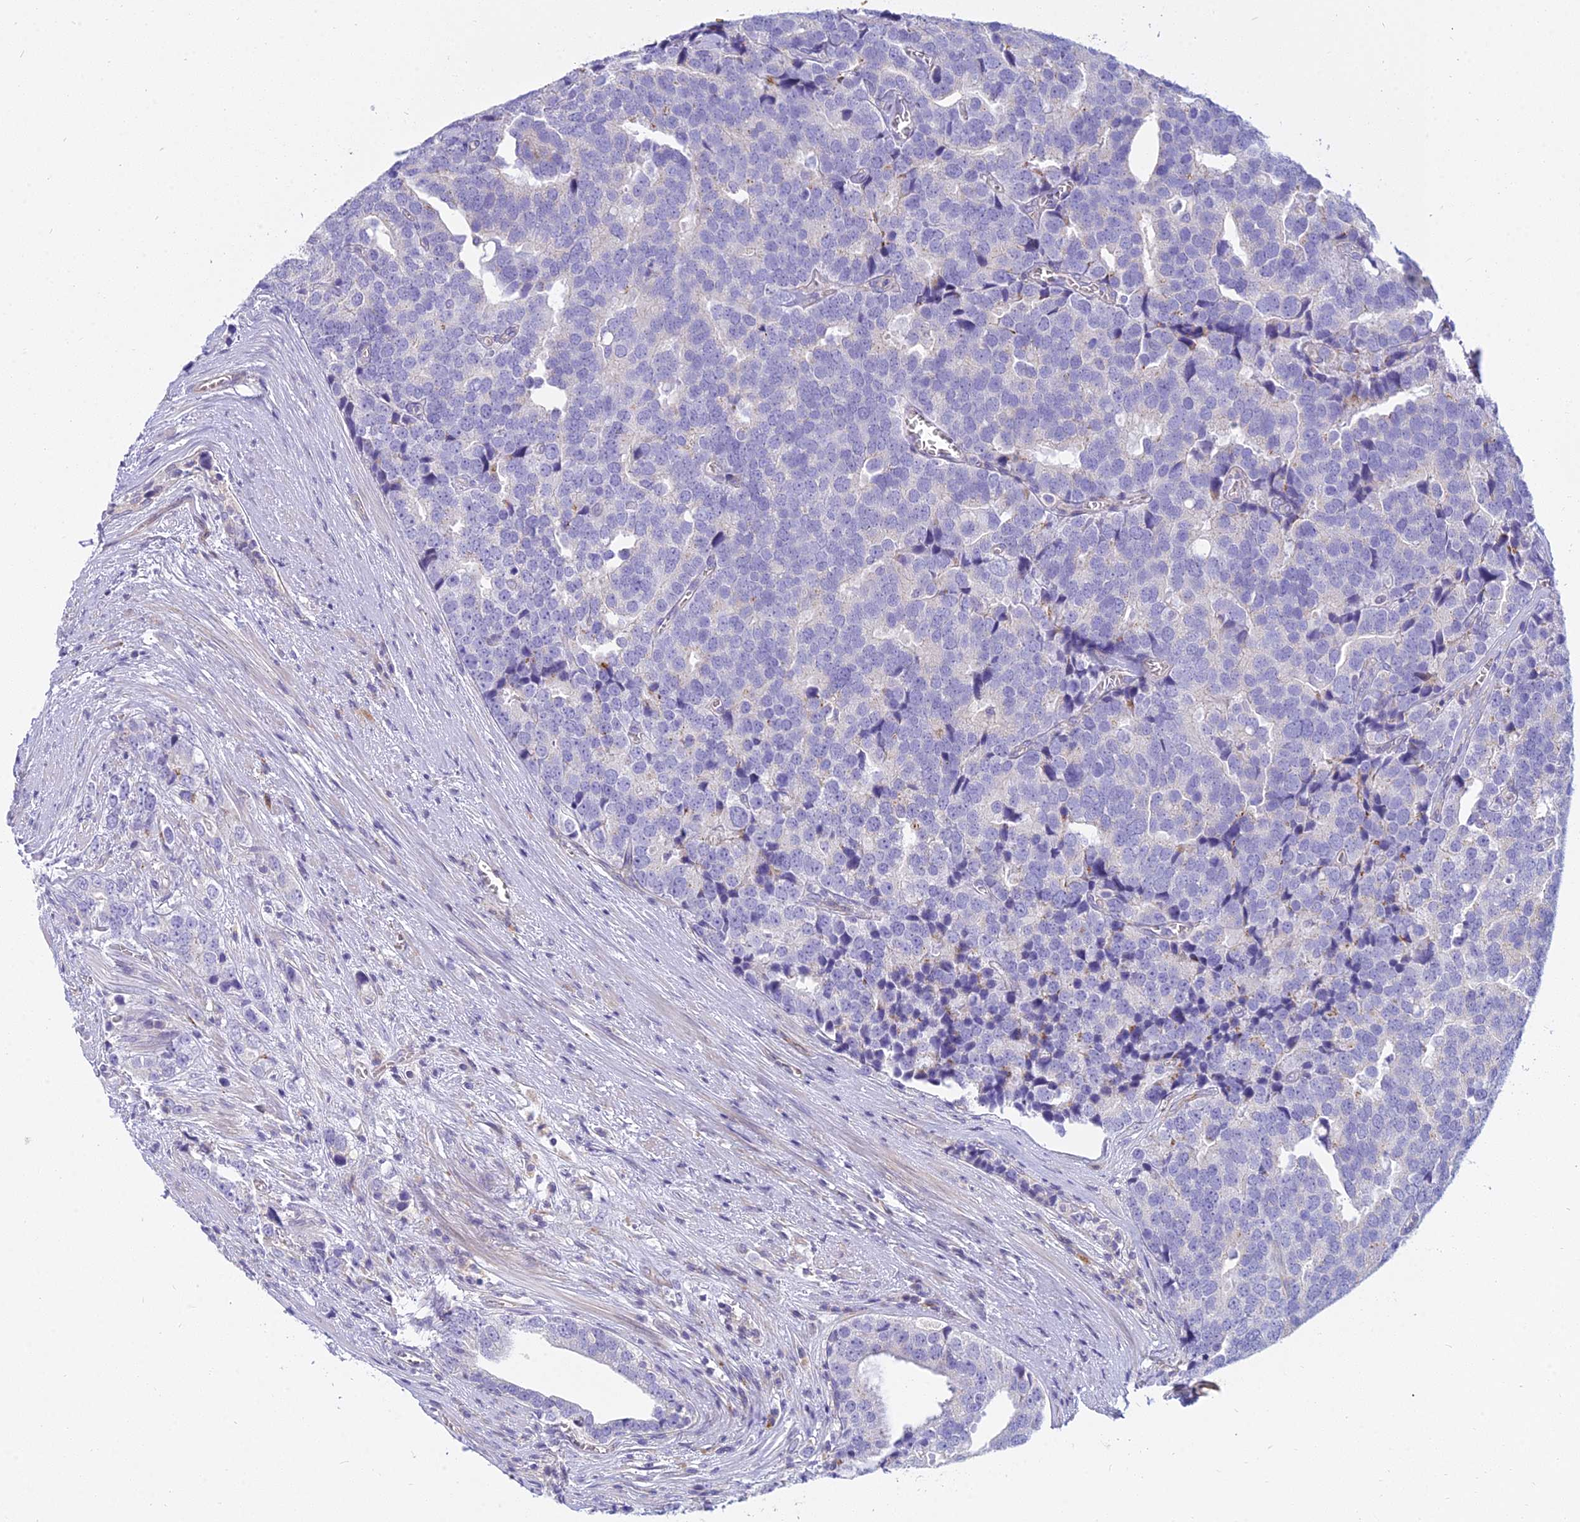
{"staining": {"intensity": "negative", "quantity": "none", "location": "none"}, "tissue": "prostate cancer", "cell_type": "Tumor cells", "image_type": "cancer", "snomed": [{"axis": "morphology", "description": "Adenocarcinoma, High grade"}, {"axis": "topography", "description": "Prostate"}], "caption": "Immunohistochemical staining of human prostate cancer (high-grade adenocarcinoma) shows no significant staining in tumor cells.", "gene": "SMIM24", "patient": {"sex": "male", "age": 71}}